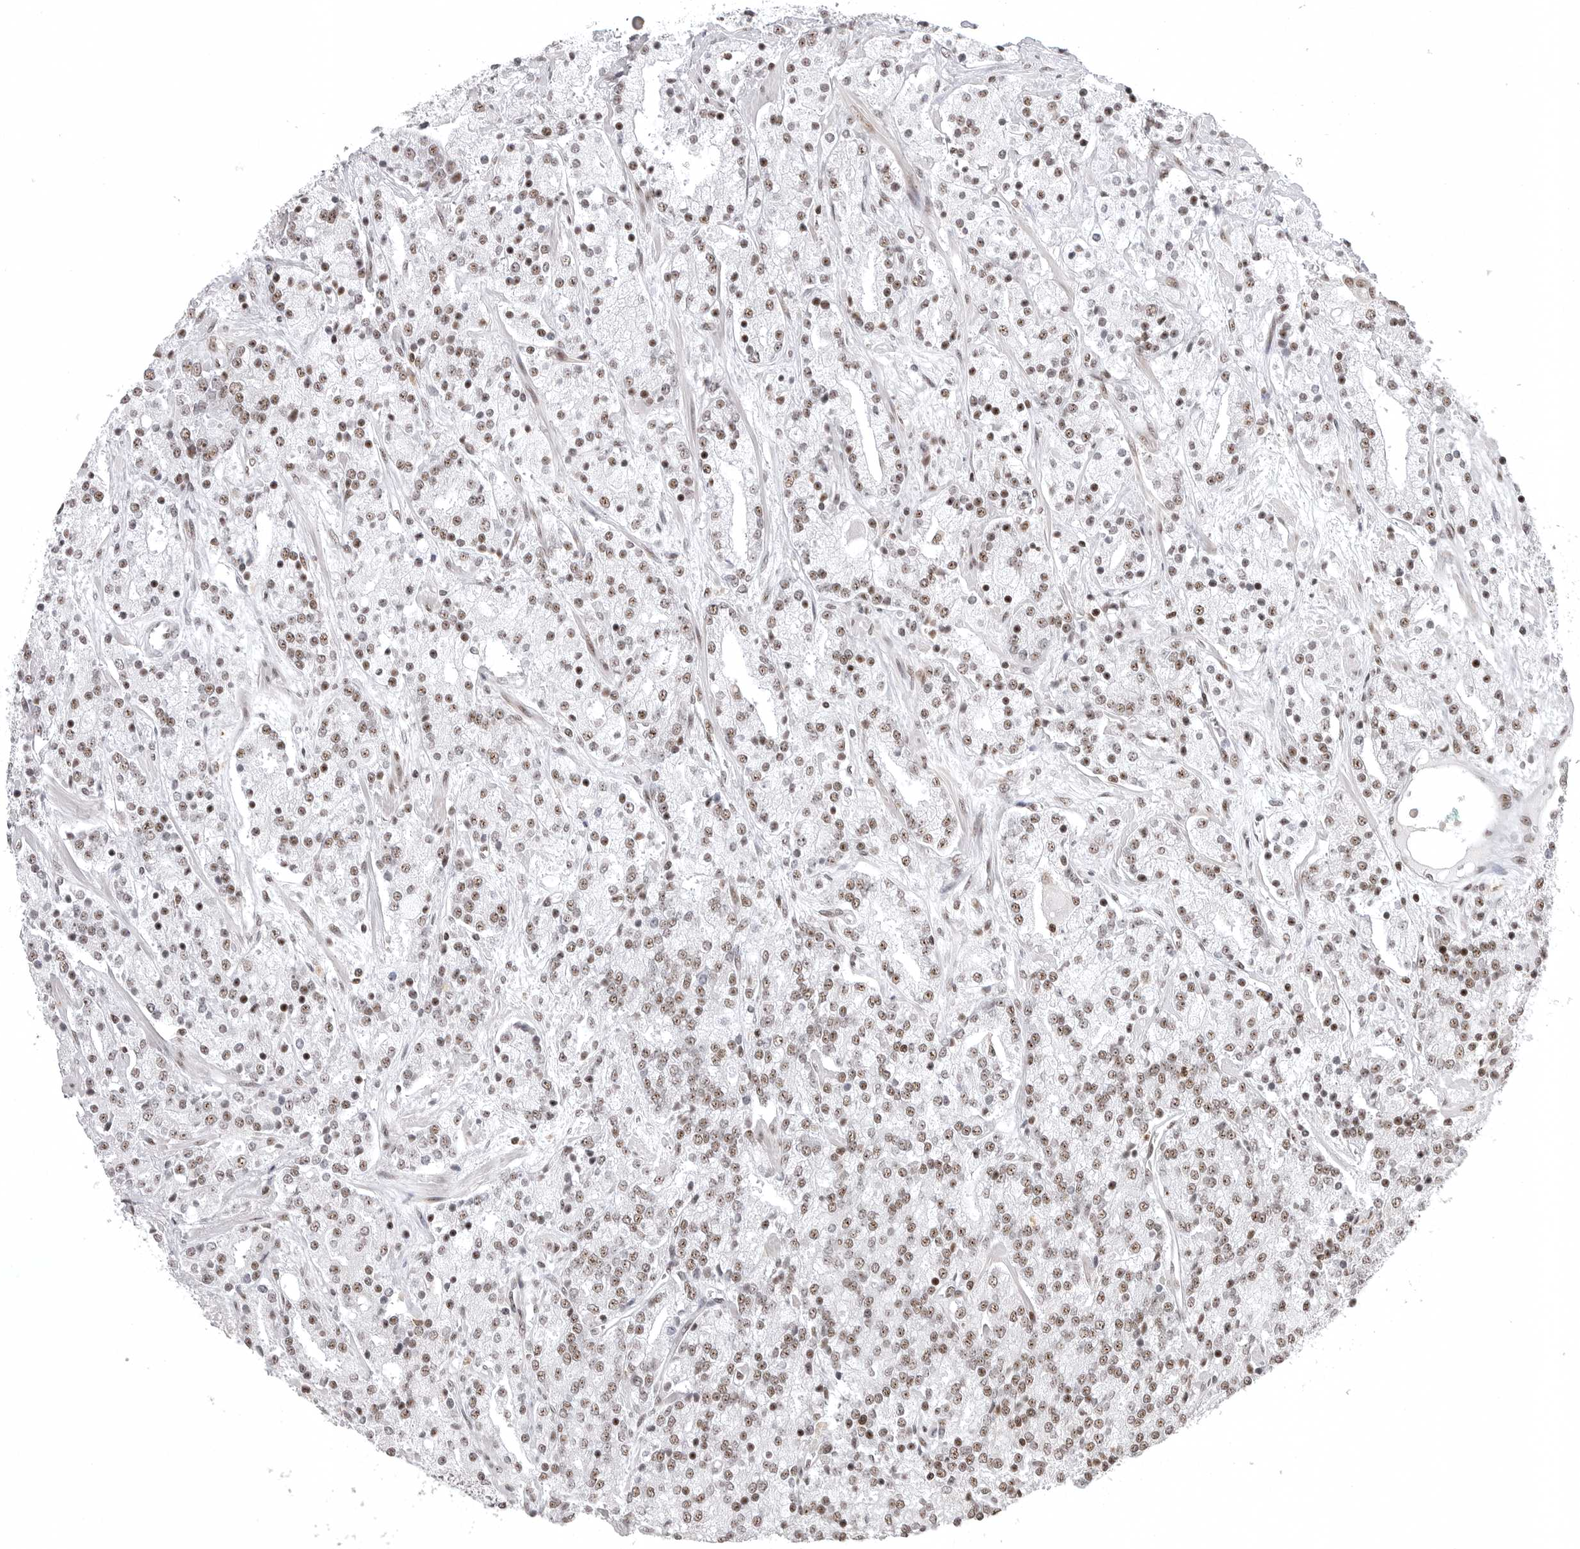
{"staining": {"intensity": "moderate", "quantity": ">75%", "location": "nuclear"}, "tissue": "prostate cancer", "cell_type": "Tumor cells", "image_type": "cancer", "snomed": [{"axis": "morphology", "description": "Adenocarcinoma, High grade"}, {"axis": "topography", "description": "Prostate"}], "caption": "This image exhibits prostate adenocarcinoma (high-grade) stained with IHC to label a protein in brown. The nuclear of tumor cells show moderate positivity for the protein. Nuclei are counter-stained blue.", "gene": "WRAP53", "patient": {"sex": "male", "age": 71}}